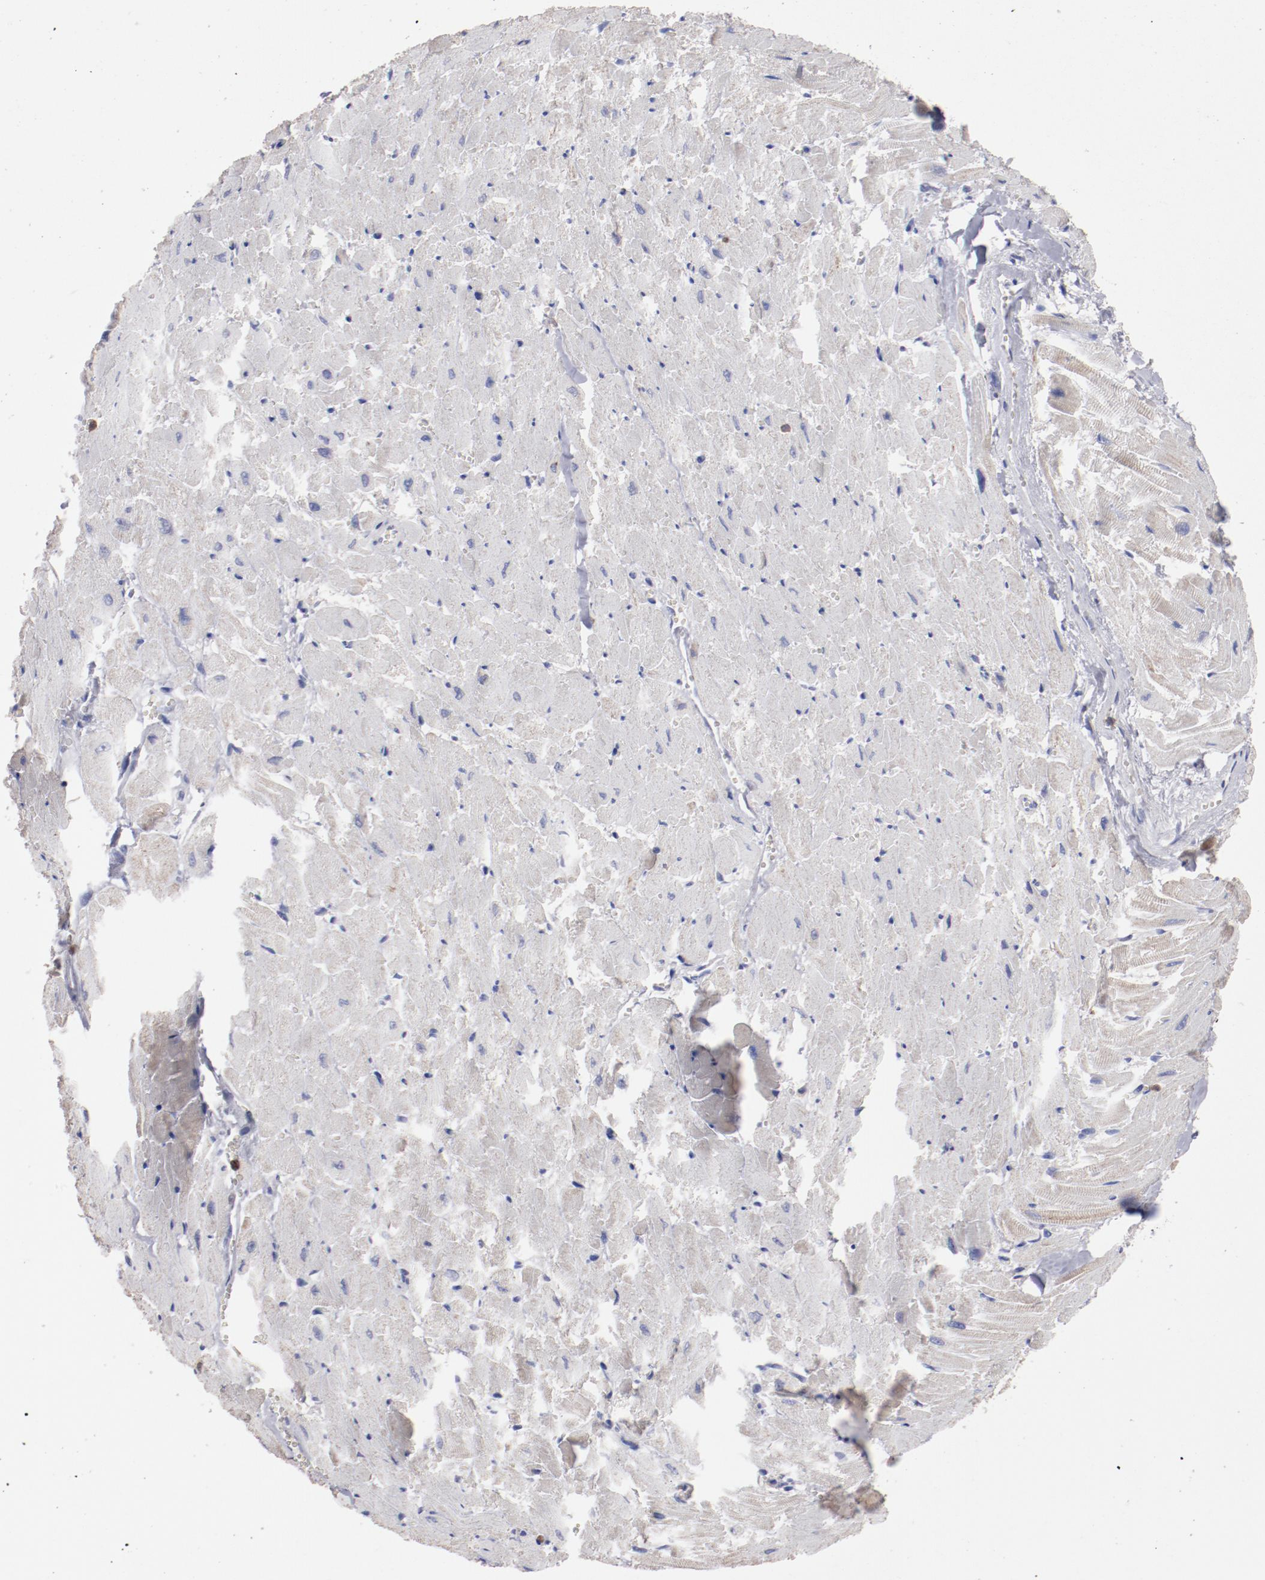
{"staining": {"intensity": "weak", "quantity": ">75%", "location": "cytoplasmic/membranous"}, "tissue": "heart muscle", "cell_type": "Cardiomyocytes", "image_type": "normal", "snomed": [{"axis": "morphology", "description": "Normal tissue, NOS"}, {"axis": "topography", "description": "Heart"}], "caption": "Human heart muscle stained with a brown dye shows weak cytoplasmic/membranous positive staining in about >75% of cardiomyocytes.", "gene": "FGR", "patient": {"sex": "female", "age": 19}}